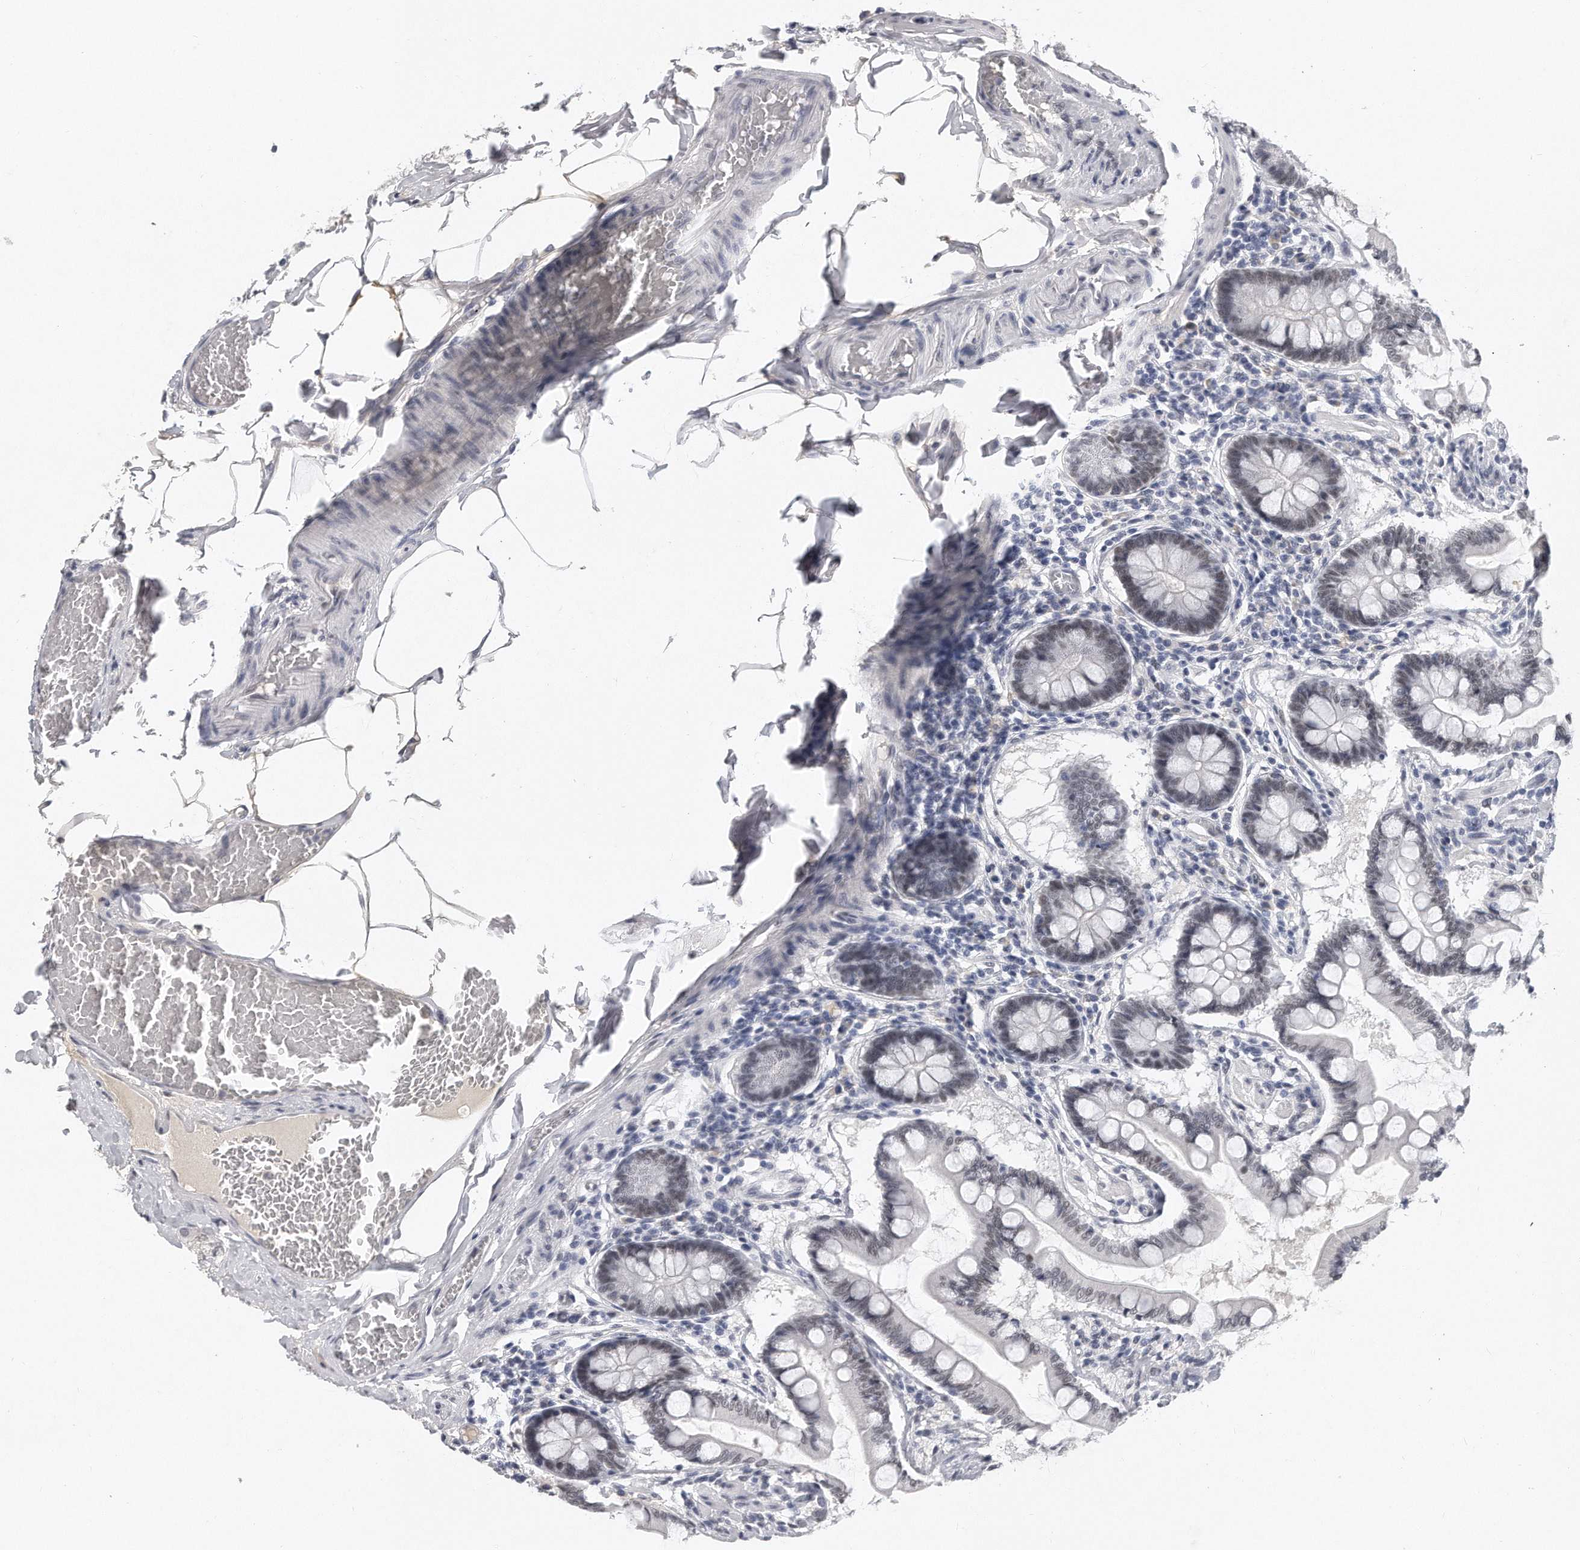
{"staining": {"intensity": "moderate", "quantity": ">75%", "location": "nuclear"}, "tissue": "small intestine", "cell_type": "Glandular cells", "image_type": "normal", "snomed": [{"axis": "morphology", "description": "Normal tissue, NOS"}, {"axis": "topography", "description": "Small intestine"}], "caption": "Moderate nuclear protein staining is seen in approximately >75% of glandular cells in small intestine. (DAB (3,3'-diaminobenzidine) IHC with brightfield microscopy, high magnification).", "gene": "CTBP2", "patient": {"sex": "male", "age": 41}}